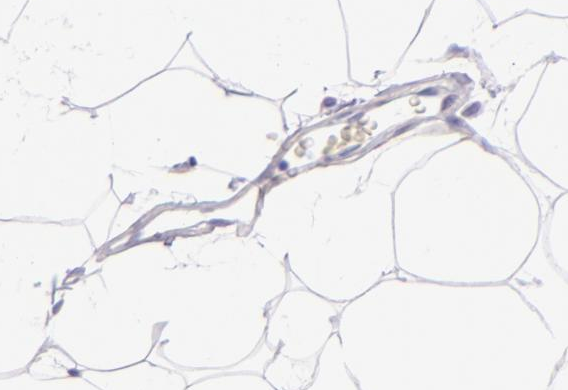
{"staining": {"intensity": "negative", "quantity": "none", "location": "none"}, "tissue": "adipose tissue", "cell_type": "Adipocytes", "image_type": "normal", "snomed": [{"axis": "morphology", "description": "Normal tissue, NOS"}, {"axis": "morphology", "description": "Duct carcinoma"}, {"axis": "topography", "description": "Breast"}, {"axis": "topography", "description": "Adipose tissue"}], "caption": "This is a micrograph of IHC staining of unremarkable adipose tissue, which shows no staining in adipocytes. Brightfield microscopy of immunohistochemistry stained with DAB (3,3'-diaminobenzidine) (brown) and hematoxylin (blue), captured at high magnification.", "gene": "MUC5AC", "patient": {"sex": "female", "age": 37}}